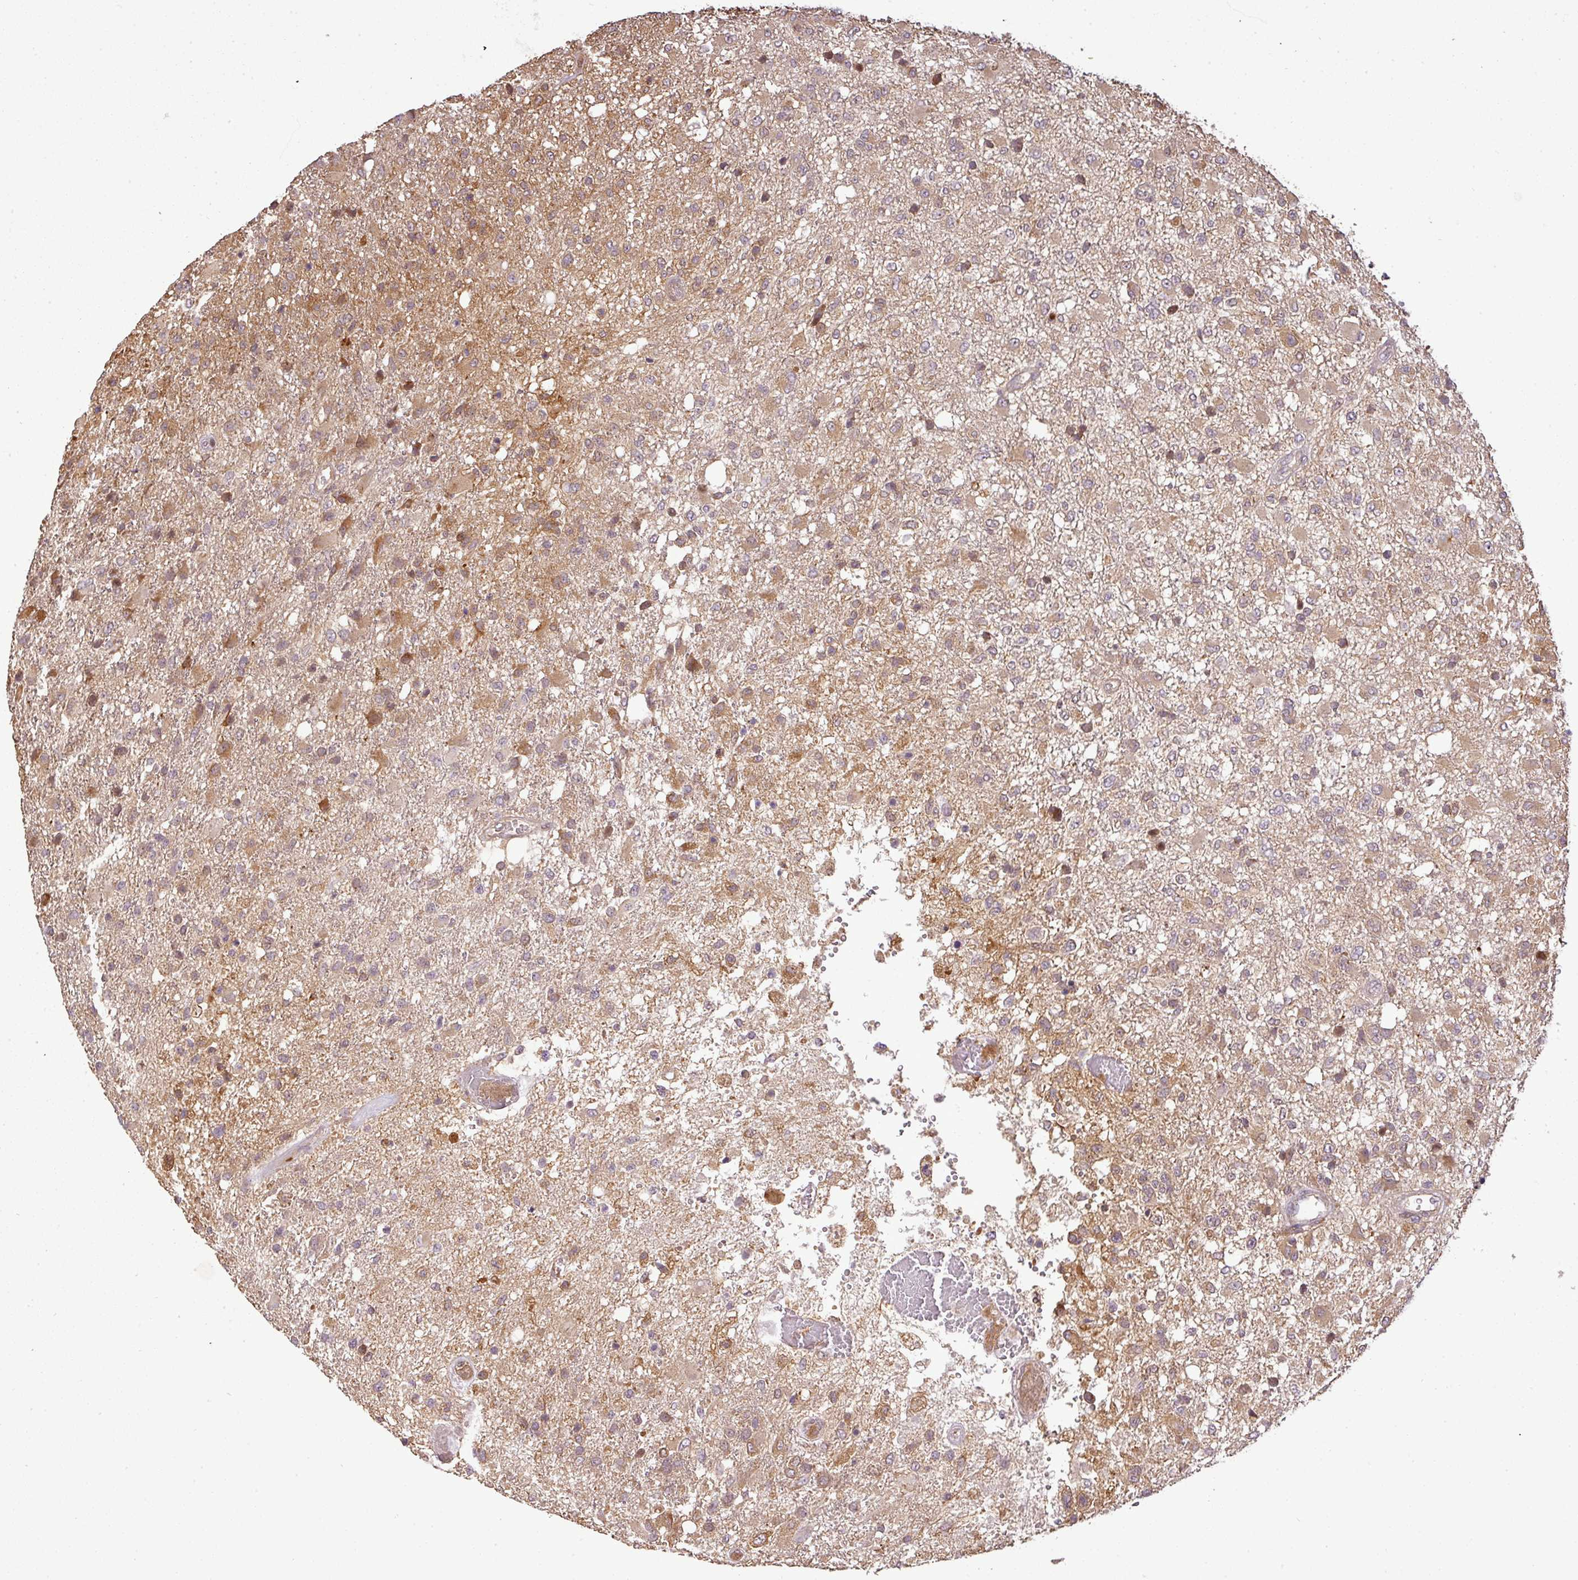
{"staining": {"intensity": "moderate", "quantity": "<25%", "location": "cytoplasmic/membranous"}, "tissue": "glioma", "cell_type": "Tumor cells", "image_type": "cancer", "snomed": [{"axis": "morphology", "description": "Glioma, malignant, High grade"}, {"axis": "topography", "description": "Brain"}], "caption": "This histopathology image shows glioma stained with IHC to label a protein in brown. The cytoplasmic/membranous of tumor cells show moderate positivity for the protein. Nuclei are counter-stained blue.", "gene": "FAIM", "patient": {"sex": "female", "age": 74}}